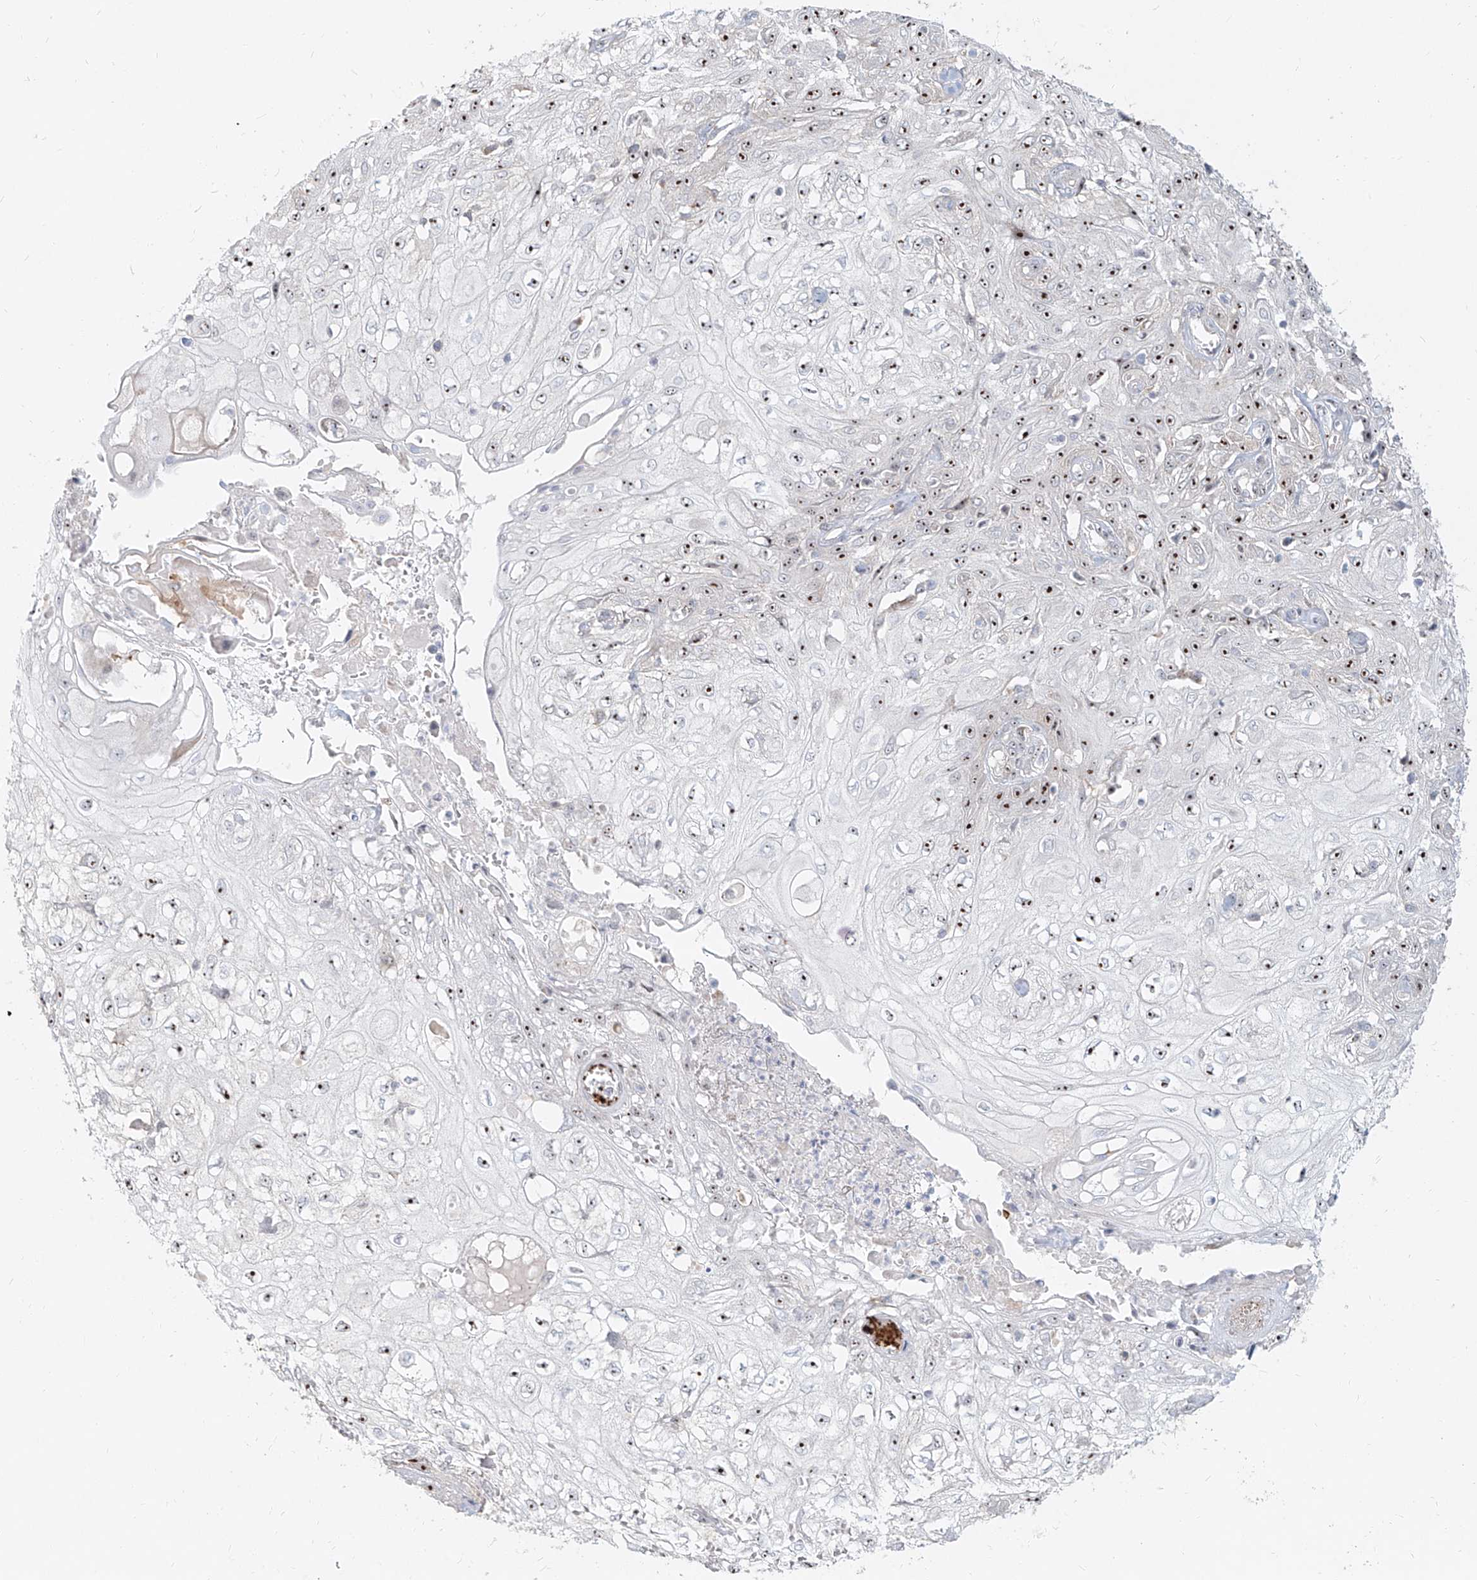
{"staining": {"intensity": "strong", "quantity": ">75%", "location": "nuclear"}, "tissue": "skin cancer", "cell_type": "Tumor cells", "image_type": "cancer", "snomed": [{"axis": "morphology", "description": "Squamous cell carcinoma, NOS"}, {"axis": "morphology", "description": "Squamous cell carcinoma, metastatic, NOS"}, {"axis": "topography", "description": "Skin"}, {"axis": "topography", "description": "Lymph node"}], "caption": "Immunohistochemistry (IHC) photomicrograph of neoplastic tissue: human skin cancer (metastatic squamous cell carcinoma) stained using IHC exhibits high levels of strong protein expression localized specifically in the nuclear of tumor cells, appearing as a nuclear brown color.", "gene": "BYSL", "patient": {"sex": "male", "age": 75}}